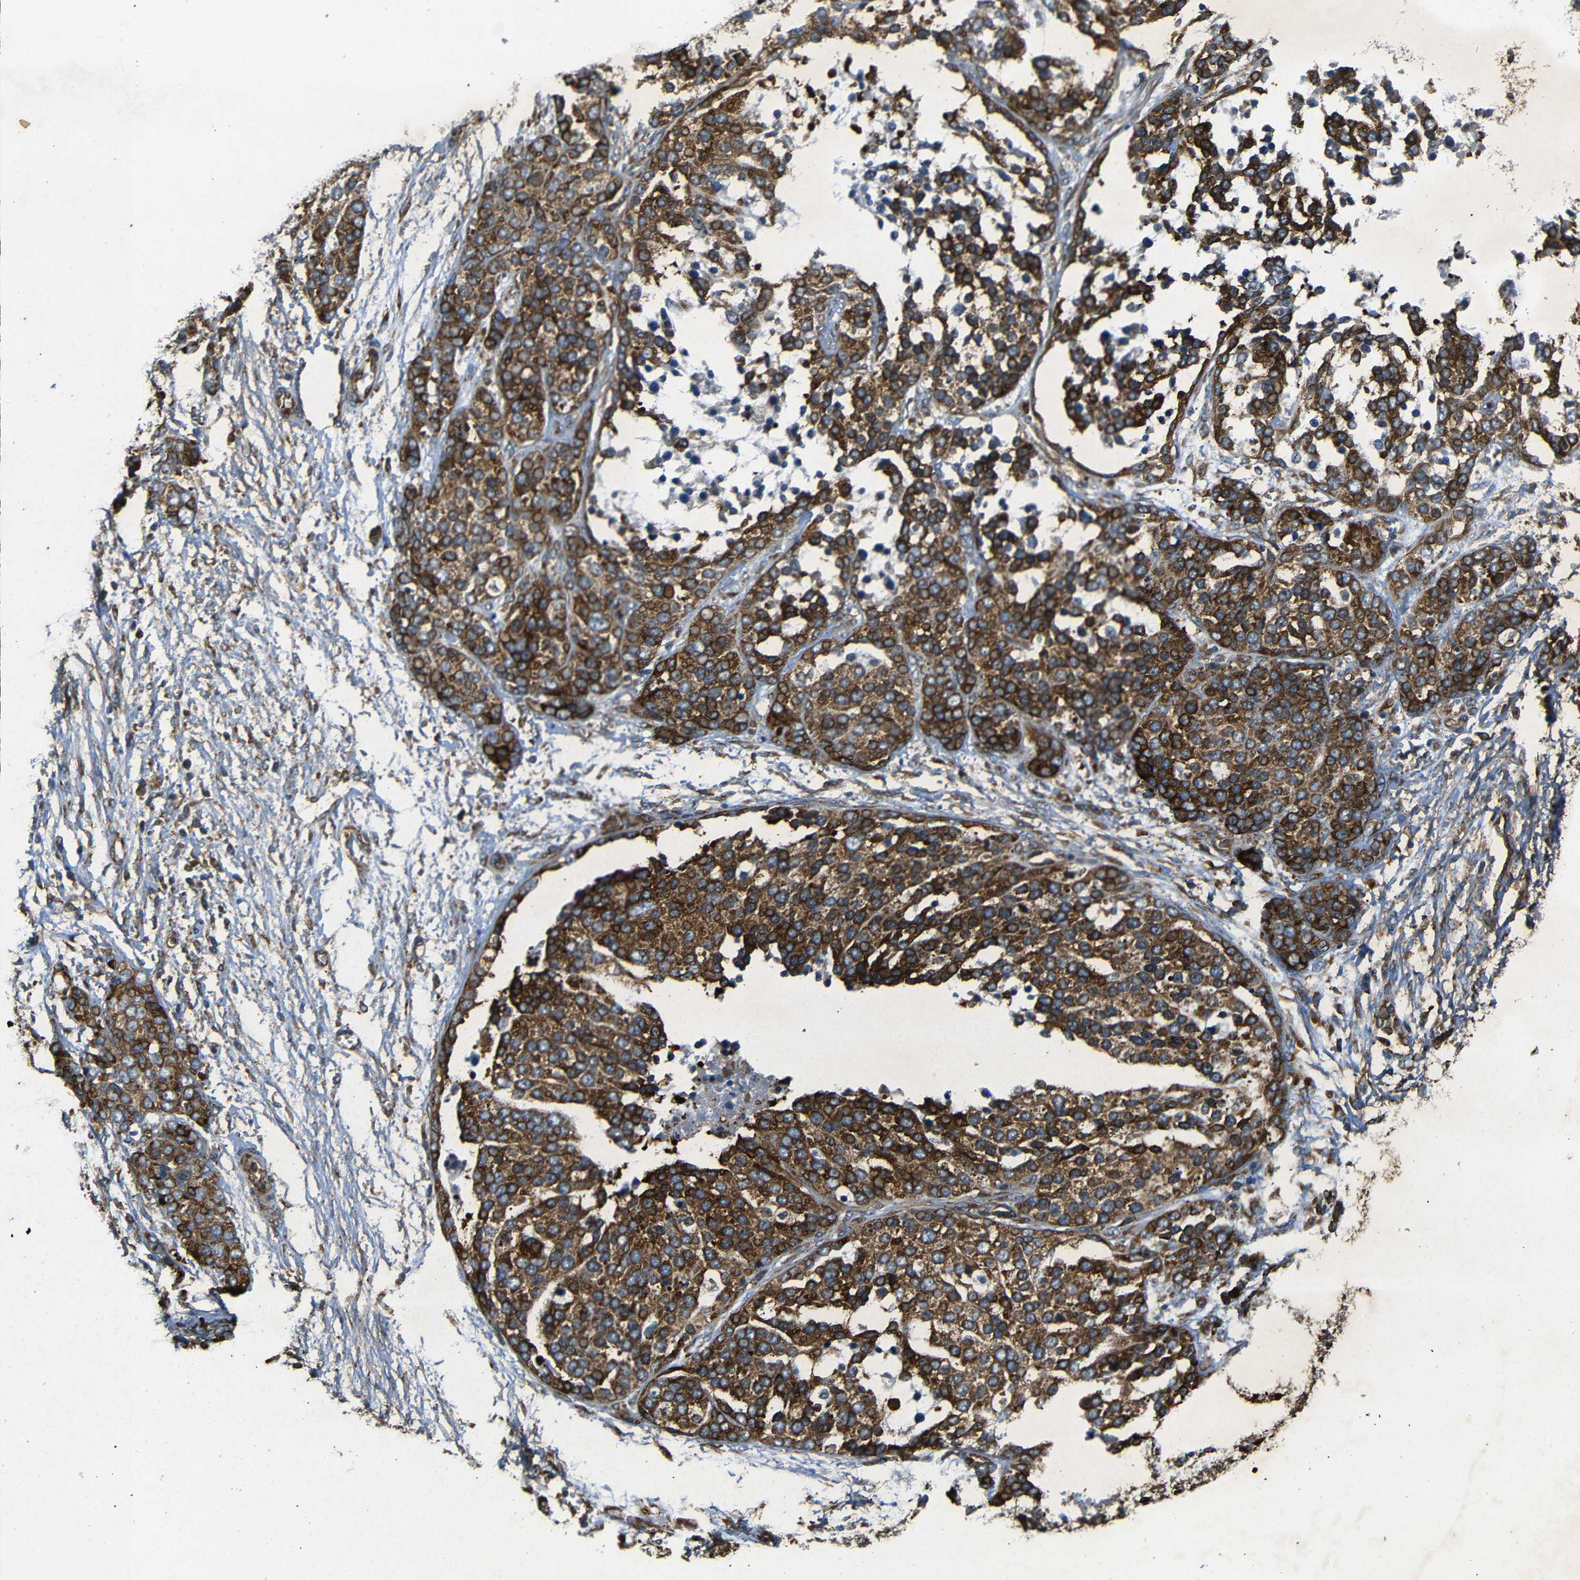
{"staining": {"intensity": "strong", "quantity": ">75%", "location": "cytoplasmic/membranous"}, "tissue": "ovarian cancer", "cell_type": "Tumor cells", "image_type": "cancer", "snomed": [{"axis": "morphology", "description": "Cystadenocarcinoma, serous, NOS"}, {"axis": "topography", "description": "Ovary"}], "caption": "This micrograph shows immunohistochemistry (IHC) staining of human ovarian cancer (serous cystadenocarcinoma), with high strong cytoplasmic/membranous staining in approximately >75% of tumor cells.", "gene": "BTF3", "patient": {"sex": "female", "age": 44}}